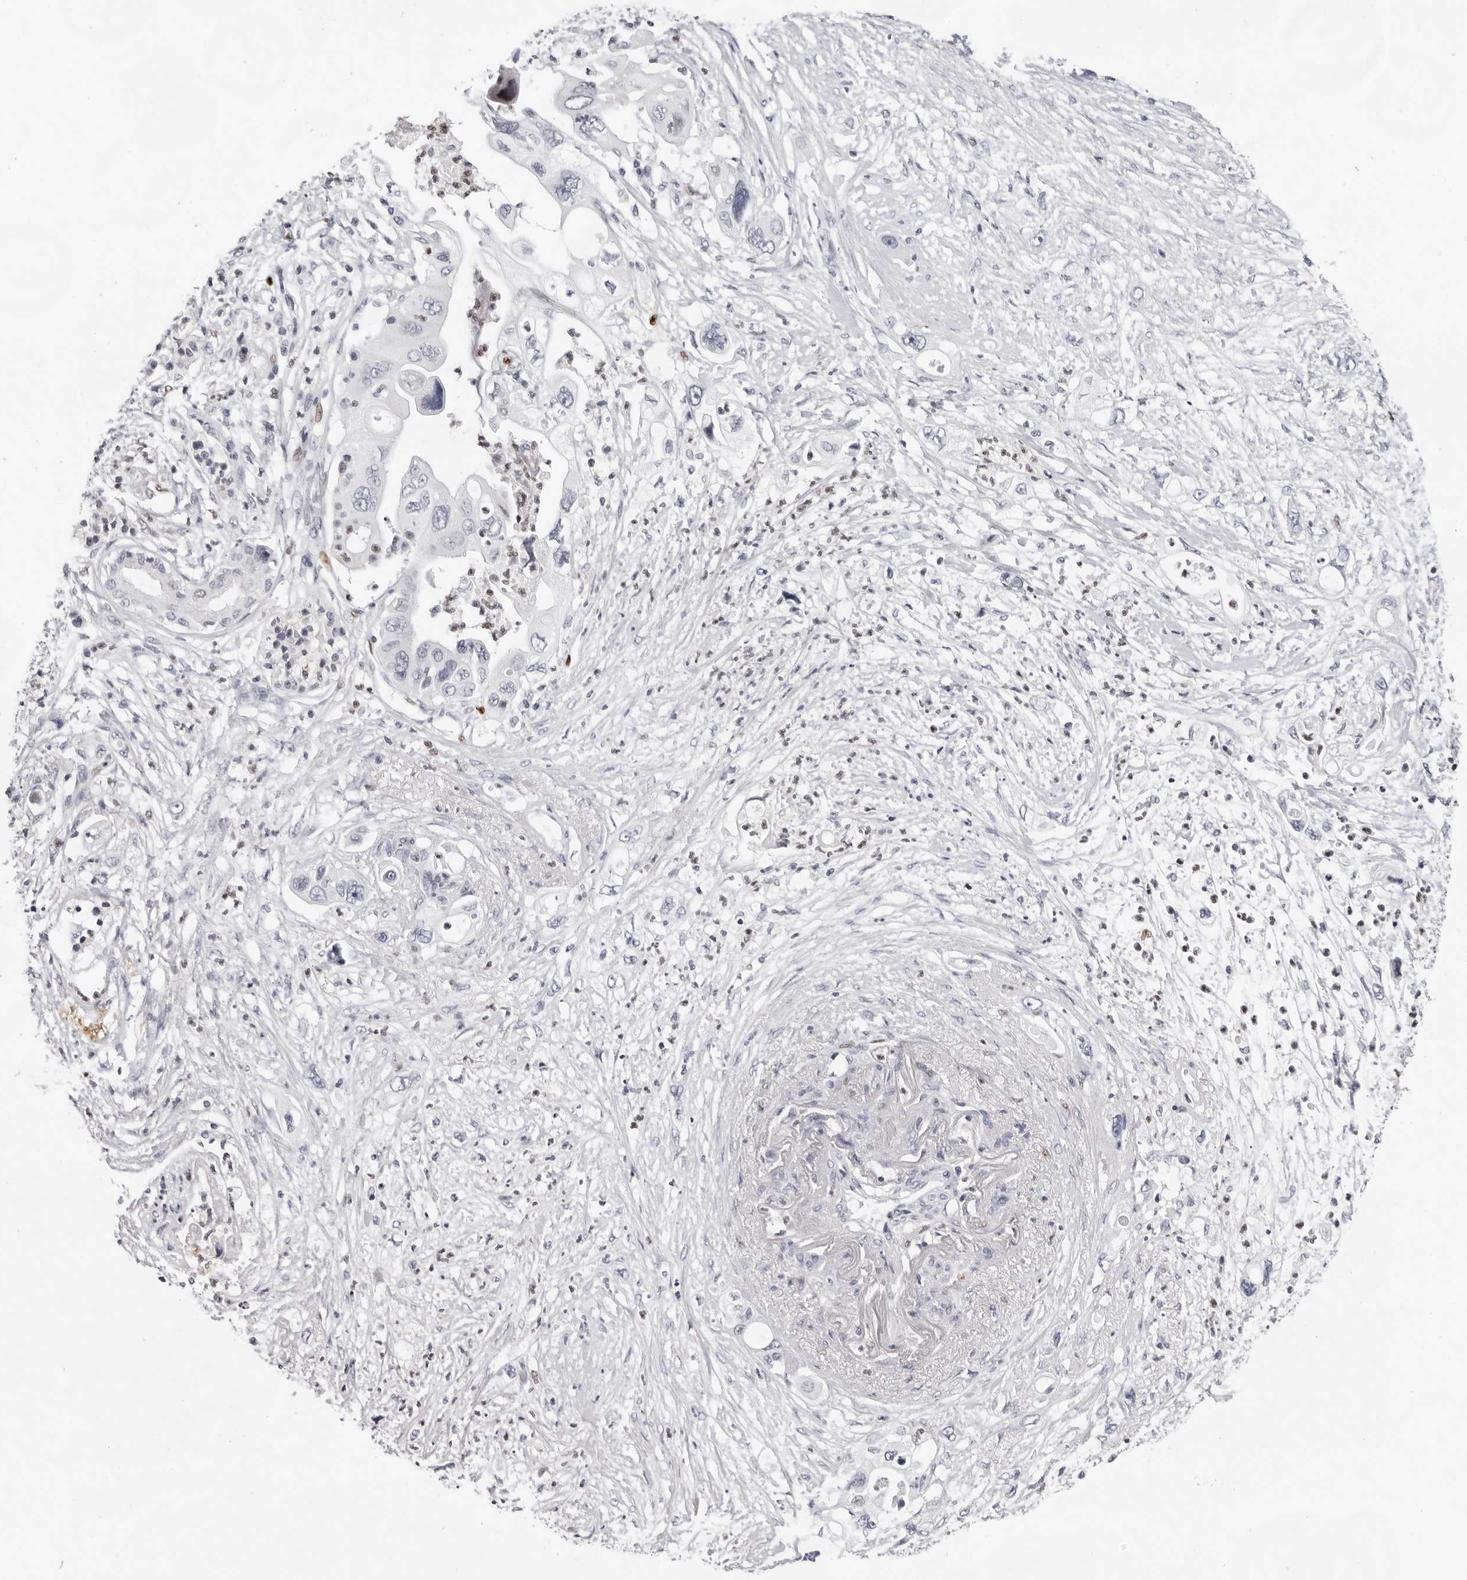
{"staining": {"intensity": "negative", "quantity": "none", "location": "none"}, "tissue": "pancreatic cancer", "cell_type": "Tumor cells", "image_type": "cancer", "snomed": [{"axis": "morphology", "description": "Adenocarcinoma, NOS"}, {"axis": "topography", "description": "Pancreas"}], "caption": "Micrograph shows no protein positivity in tumor cells of pancreatic adenocarcinoma tissue. (Brightfield microscopy of DAB (3,3'-diaminobenzidine) immunohistochemistry (IHC) at high magnification).", "gene": "OGG1", "patient": {"sex": "male", "age": 66}}